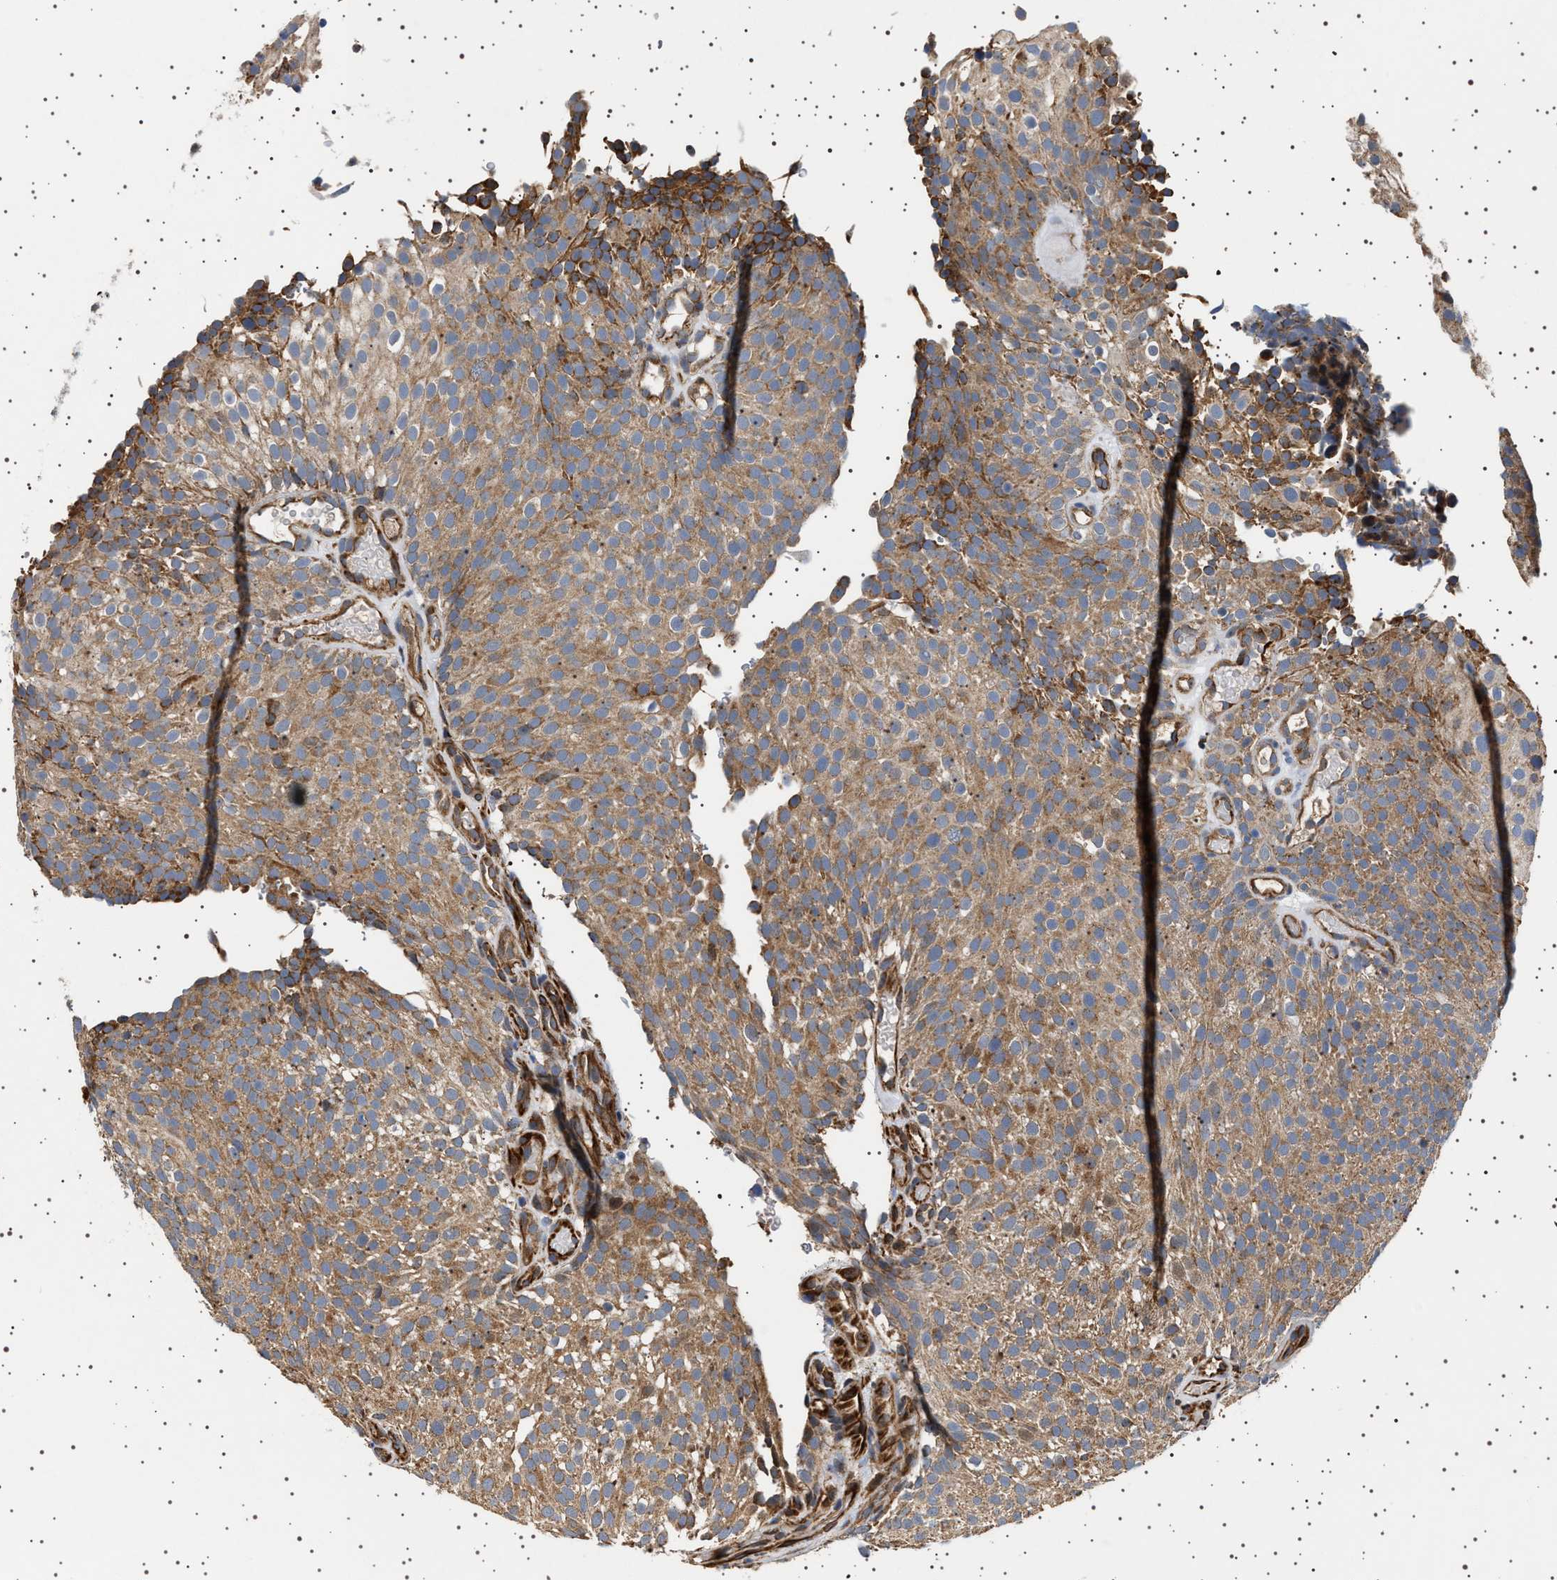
{"staining": {"intensity": "moderate", "quantity": ">75%", "location": "cytoplasmic/membranous"}, "tissue": "urothelial cancer", "cell_type": "Tumor cells", "image_type": "cancer", "snomed": [{"axis": "morphology", "description": "Urothelial carcinoma, Low grade"}, {"axis": "topography", "description": "Urinary bladder"}], "caption": "The micrograph exhibits immunohistochemical staining of low-grade urothelial carcinoma. There is moderate cytoplasmic/membranous staining is present in about >75% of tumor cells. (DAB (3,3'-diaminobenzidine) IHC, brown staining for protein, blue staining for nuclei).", "gene": "TRUB2", "patient": {"sex": "male", "age": 78}}